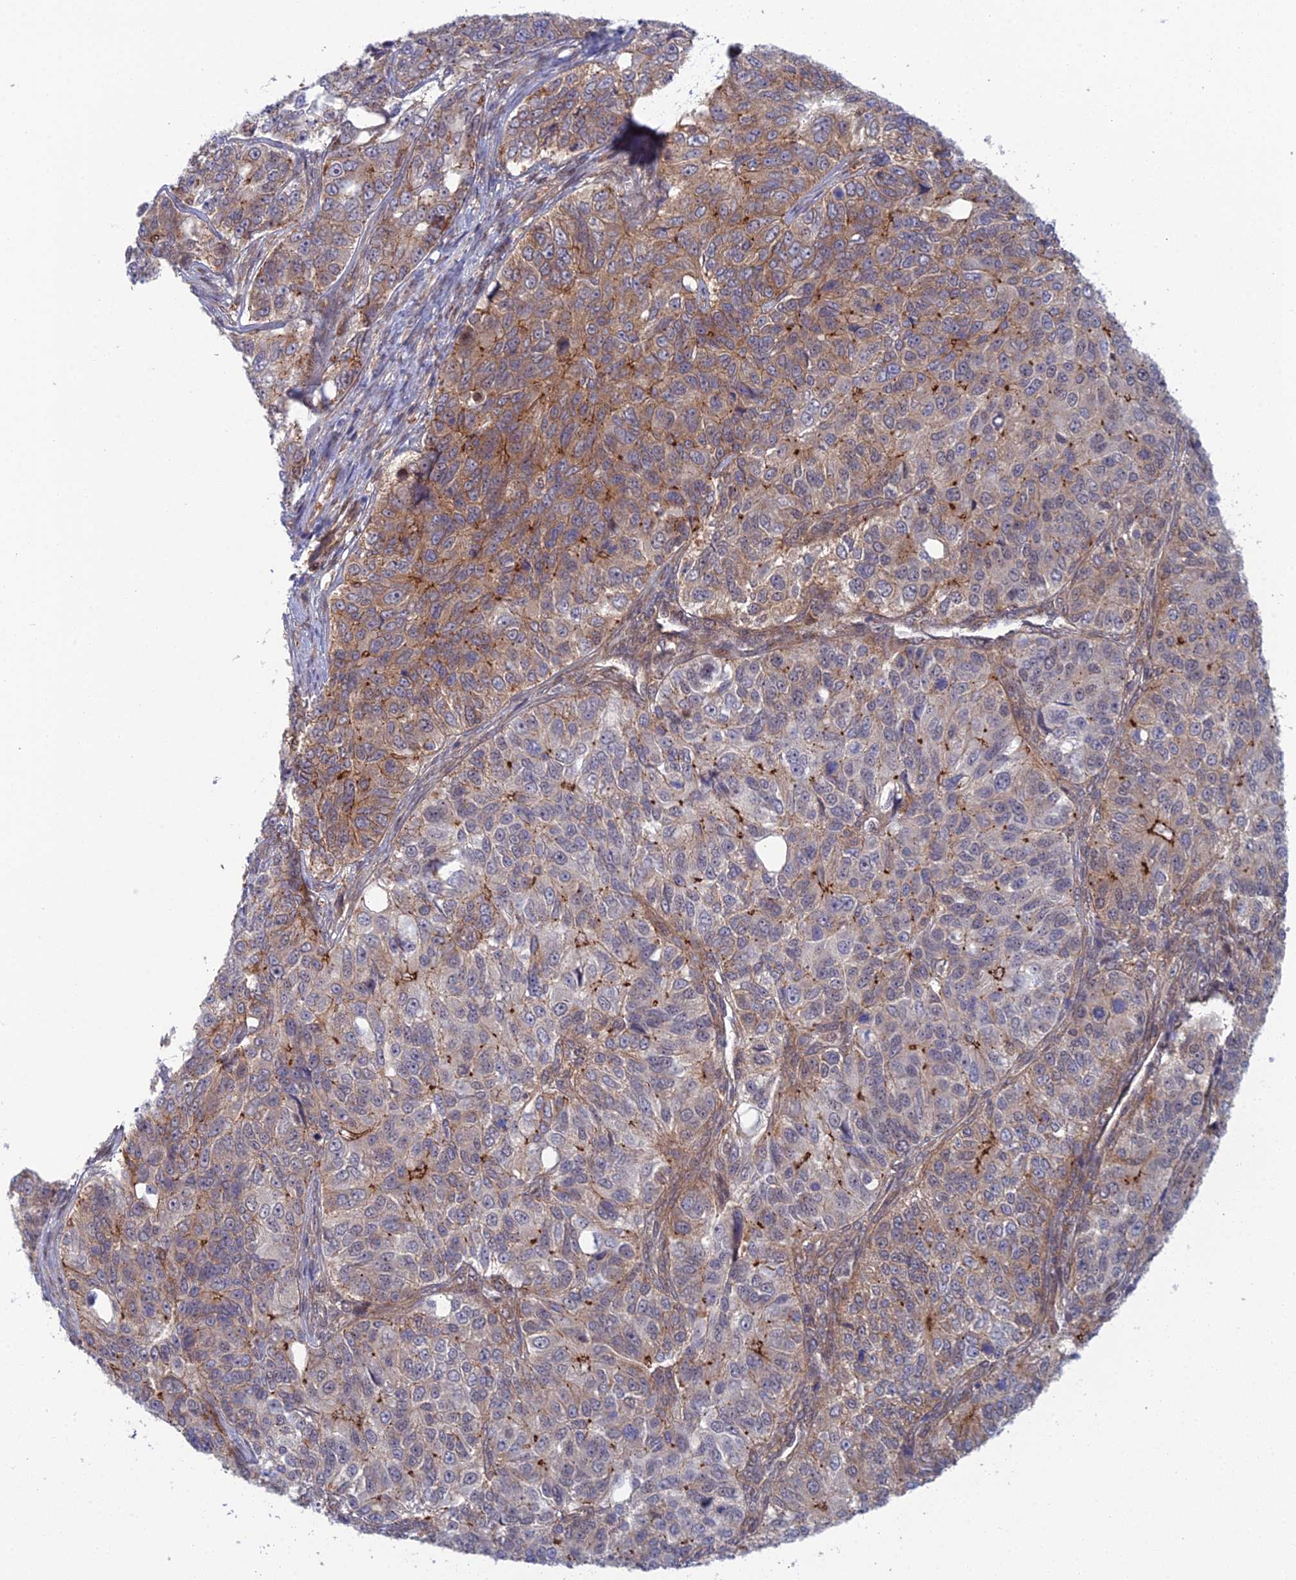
{"staining": {"intensity": "moderate", "quantity": "25%-75%", "location": "cytoplasmic/membranous"}, "tissue": "ovarian cancer", "cell_type": "Tumor cells", "image_type": "cancer", "snomed": [{"axis": "morphology", "description": "Carcinoma, endometroid"}, {"axis": "topography", "description": "Ovary"}], "caption": "A brown stain shows moderate cytoplasmic/membranous staining of a protein in ovarian endometroid carcinoma tumor cells.", "gene": "ABHD1", "patient": {"sex": "female", "age": 51}}